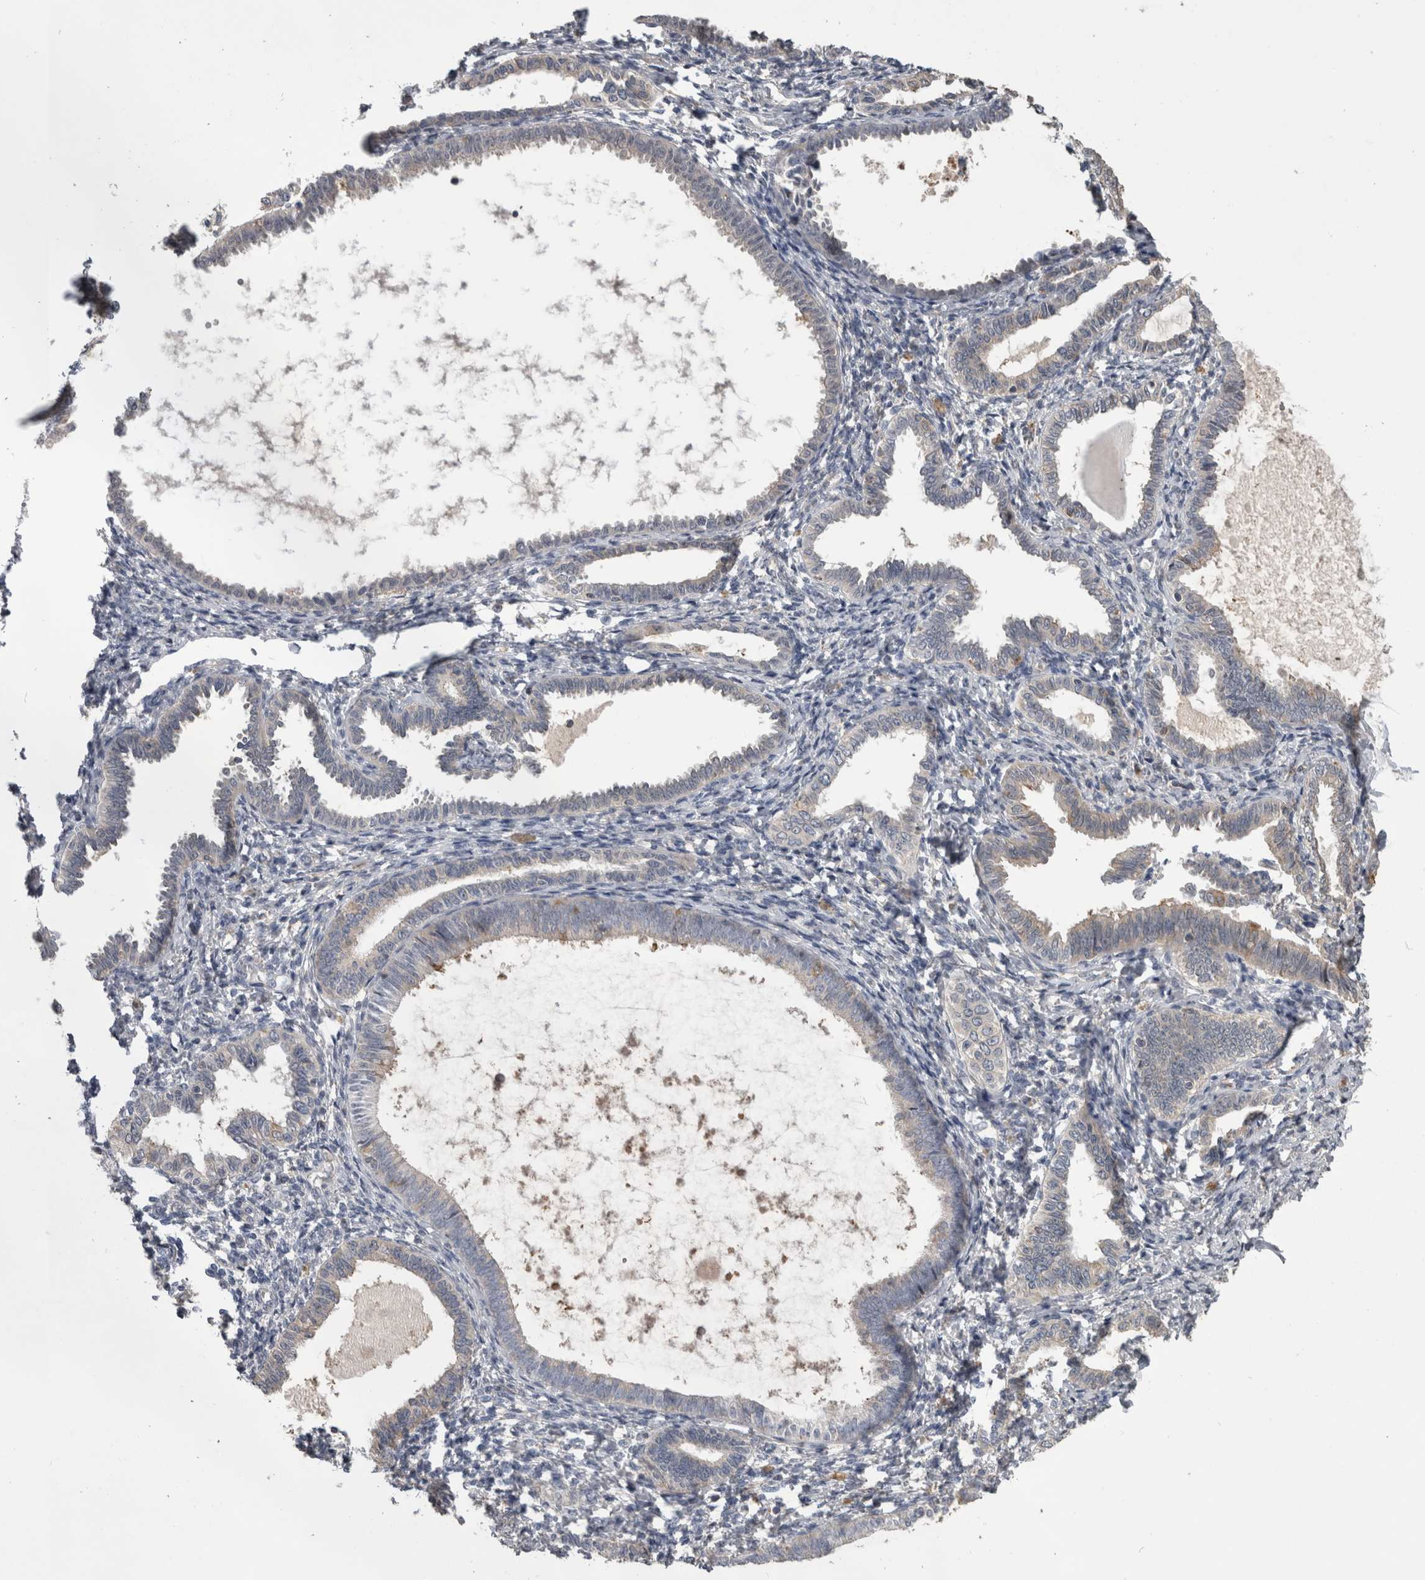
{"staining": {"intensity": "negative", "quantity": "none", "location": "none"}, "tissue": "endometrium", "cell_type": "Cells in endometrial stroma", "image_type": "normal", "snomed": [{"axis": "morphology", "description": "Normal tissue, NOS"}, {"axis": "topography", "description": "Endometrium"}], "caption": "DAB (3,3'-diaminobenzidine) immunohistochemical staining of unremarkable human endometrium reveals no significant staining in cells in endometrial stroma.", "gene": "ANXA13", "patient": {"sex": "female", "age": 77}}